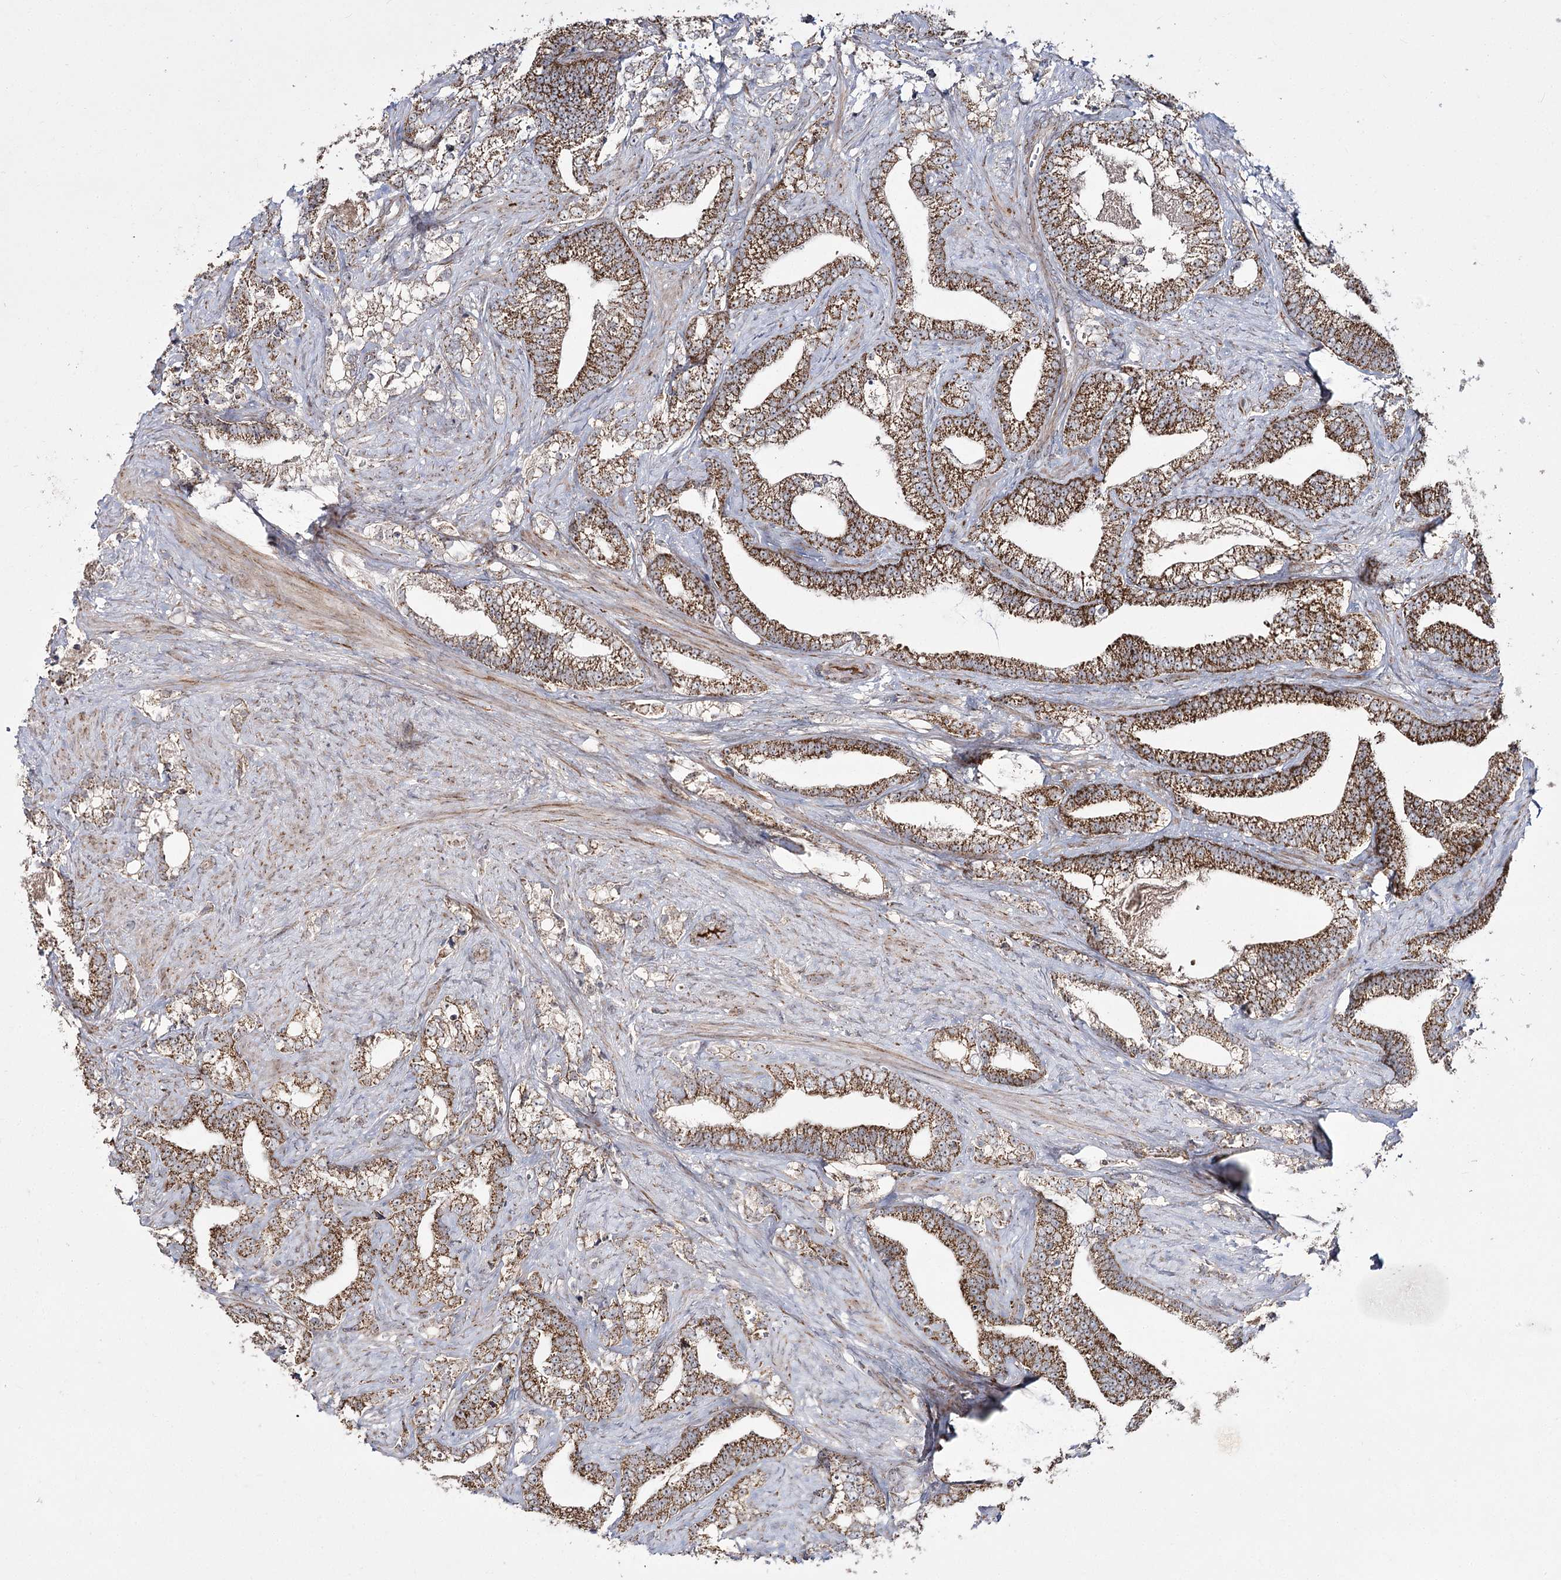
{"staining": {"intensity": "moderate", "quantity": ">75%", "location": "cytoplasmic/membranous"}, "tissue": "prostate cancer", "cell_type": "Tumor cells", "image_type": "cancer", "snomed": [{"axis": "morphology", "description": "Adenocarcinoma, High grade"}, {"axis": "topography", "description": "Prostate and seminal vesicle, NOS"}], "caption": "The histopathology image displays immunohistochemical staining of prostate cancer (high-grade adenocarcinoma). There is moderate cytoplasmic/membranous staining is seen in approximately >75% of tumor cells.", "gene": "NADK2", "patient": {"sex": "male", "age": 67}}